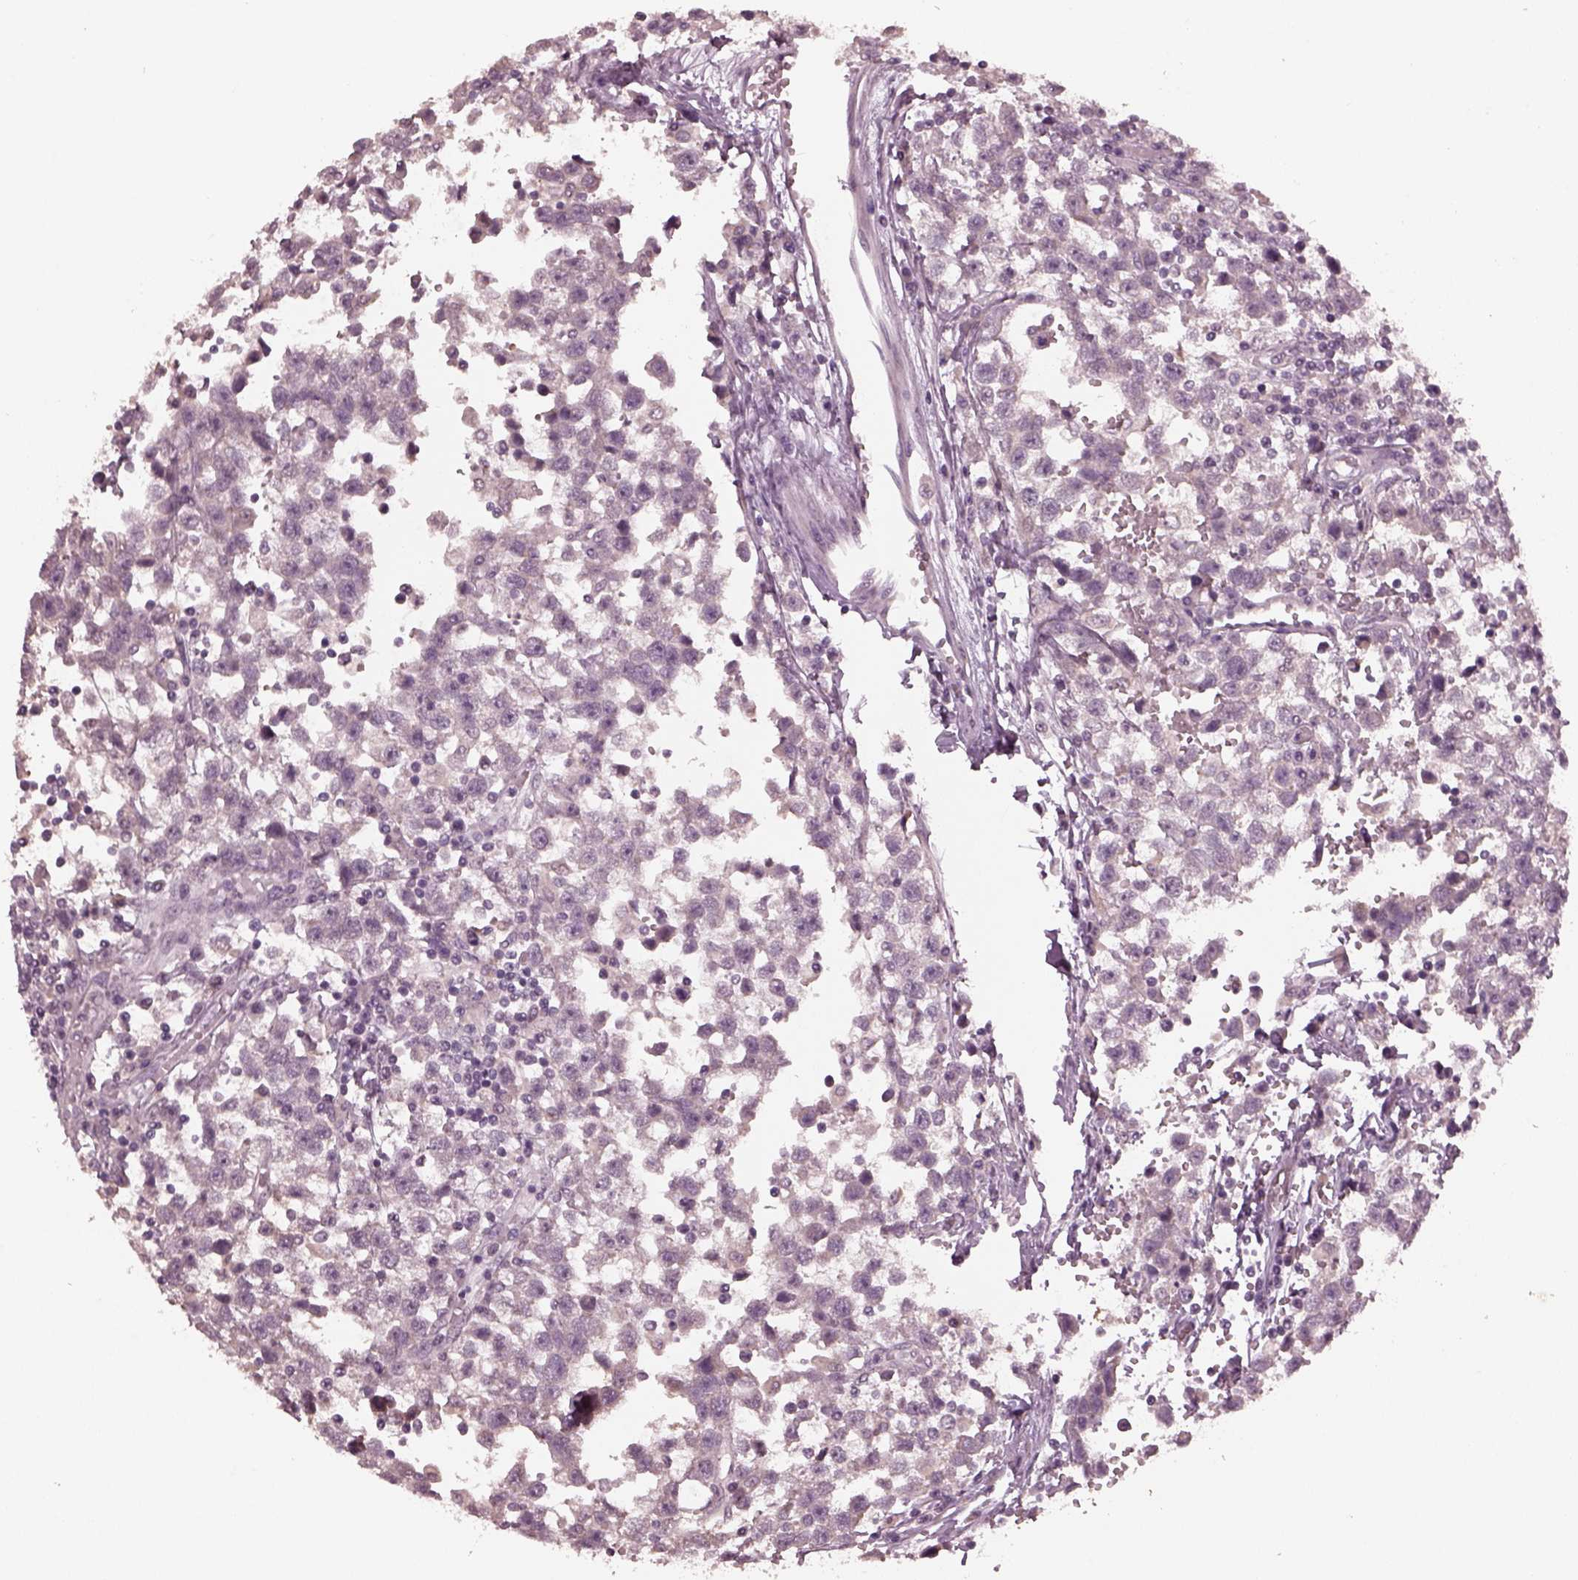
{"staining": {"intensity": "negative", "quantity": "none", "location": "none"}, "tissue": "testis cancer", "cell_type": "Tumor cells", "image_type": "cancer", "snomed": [{"axis": "morphology", "description": "Seminoma, NOS"}, {"axis": "topography", "description": "Testis"}], "caption": "Immunohistochemistry micrograph of human seminoma (testis) stained for a protein (brown), which shows no positivity in tumor cells.", "gene": "RCVRN", "patient": {"sex": "male", "age": 34}}